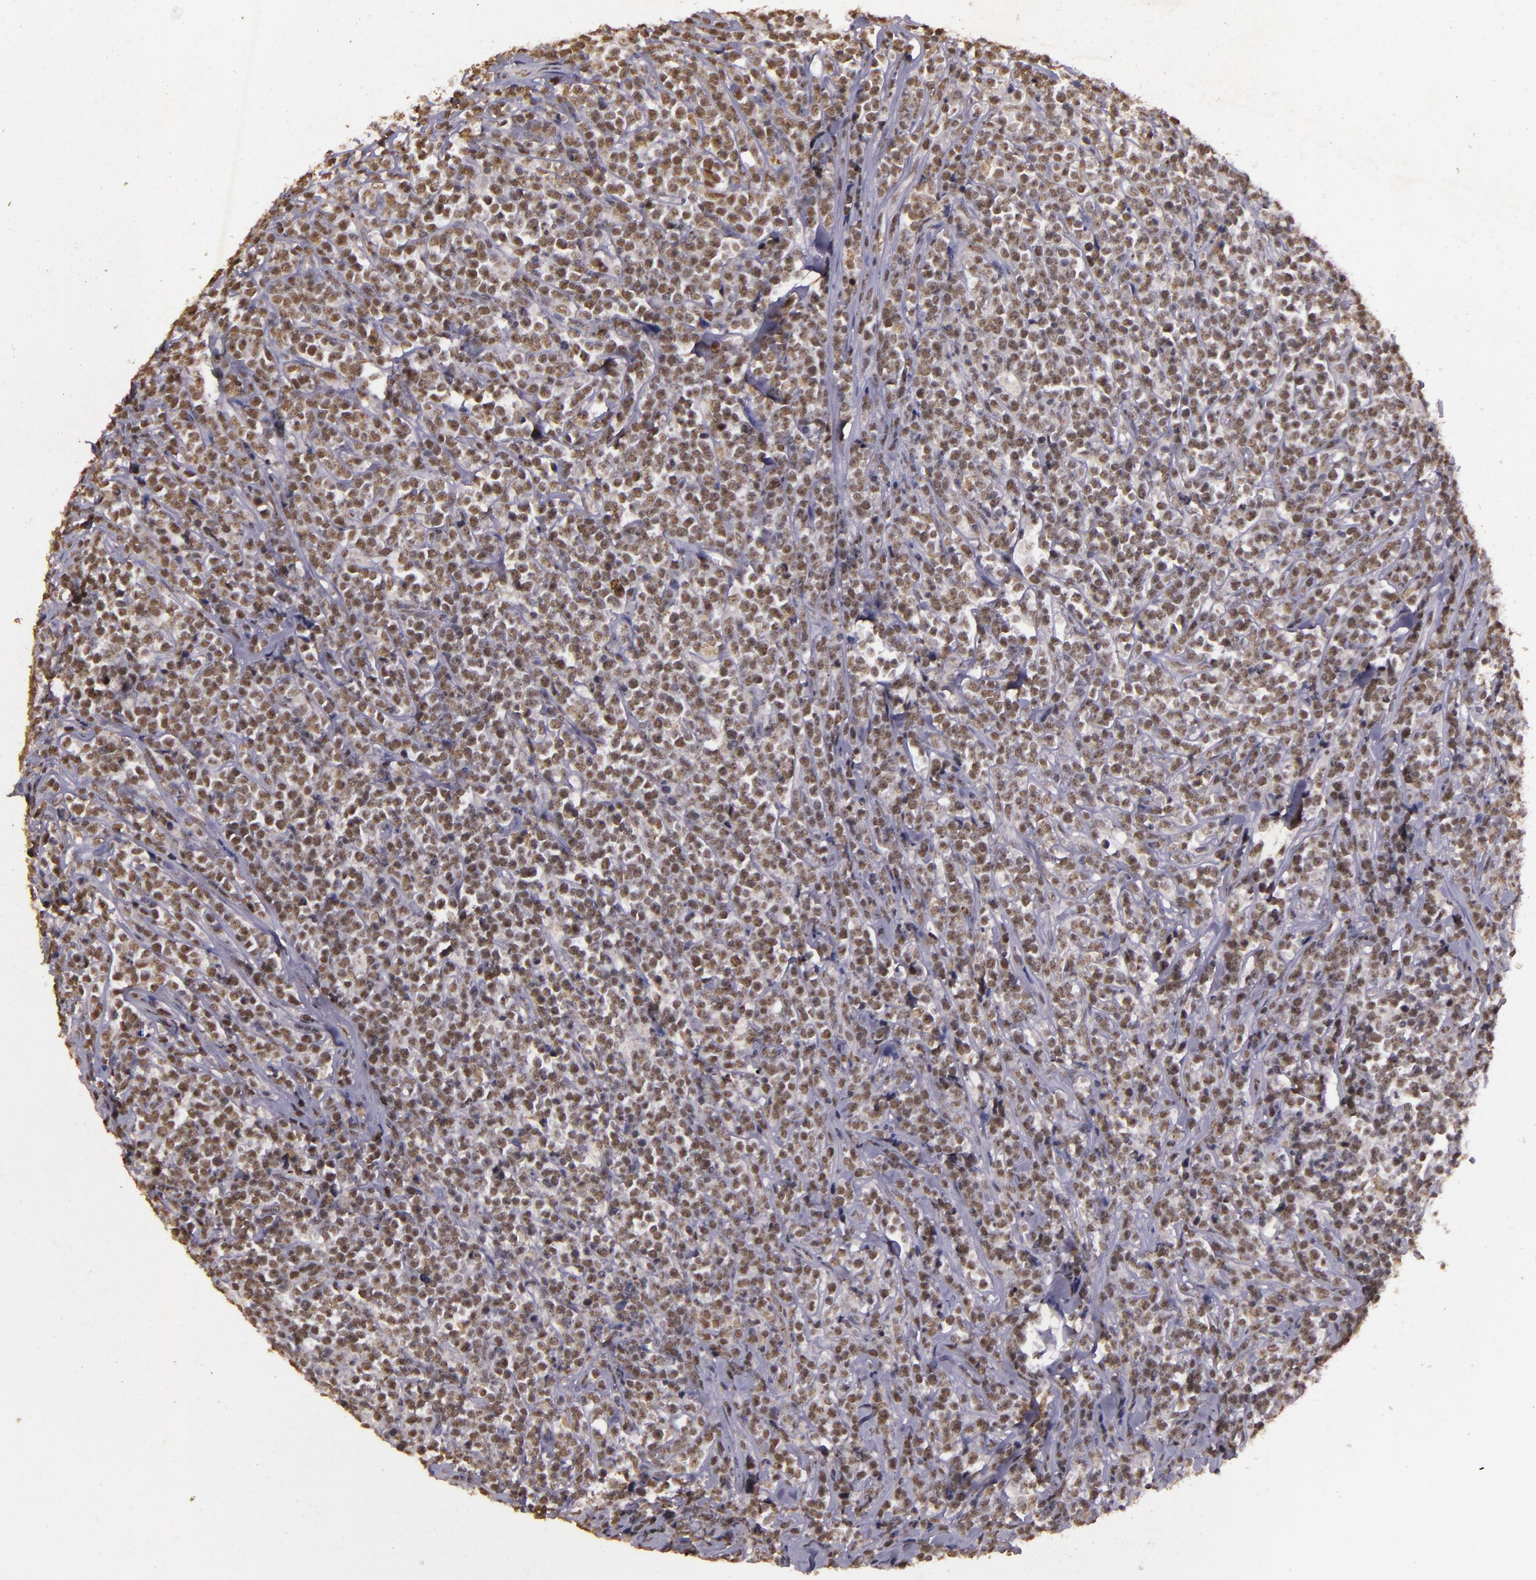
{"staining": {"intensity": "weak", "quantity": ">75%", "location": "nuclear"}, "tissue": "lymphoma", "cell_type": "Tumor cells", "image_type": "cancer", "snomed": [{"axis": "morphology", "description": "Malignant lymphoma, non-Hodgkin's type, High grade"}, {"axis": "topography", "description": "Small intestine"}, {"axis": "topography", "description": "Colon"}], "caption": "Immunohistochemistry staining of lymphoma, which displays low levels of weak nuclear expression in approximately >75% of tumor cells indicating weak nuclear protein staining. The staining was performed using DAB (3,3'-diaminobenzidine) (brown) for protein detection and nuclei were counterstained in hematoxylin (blue).", "gene": "CBX3", "patient": {"sex": "male", "age": 8}}